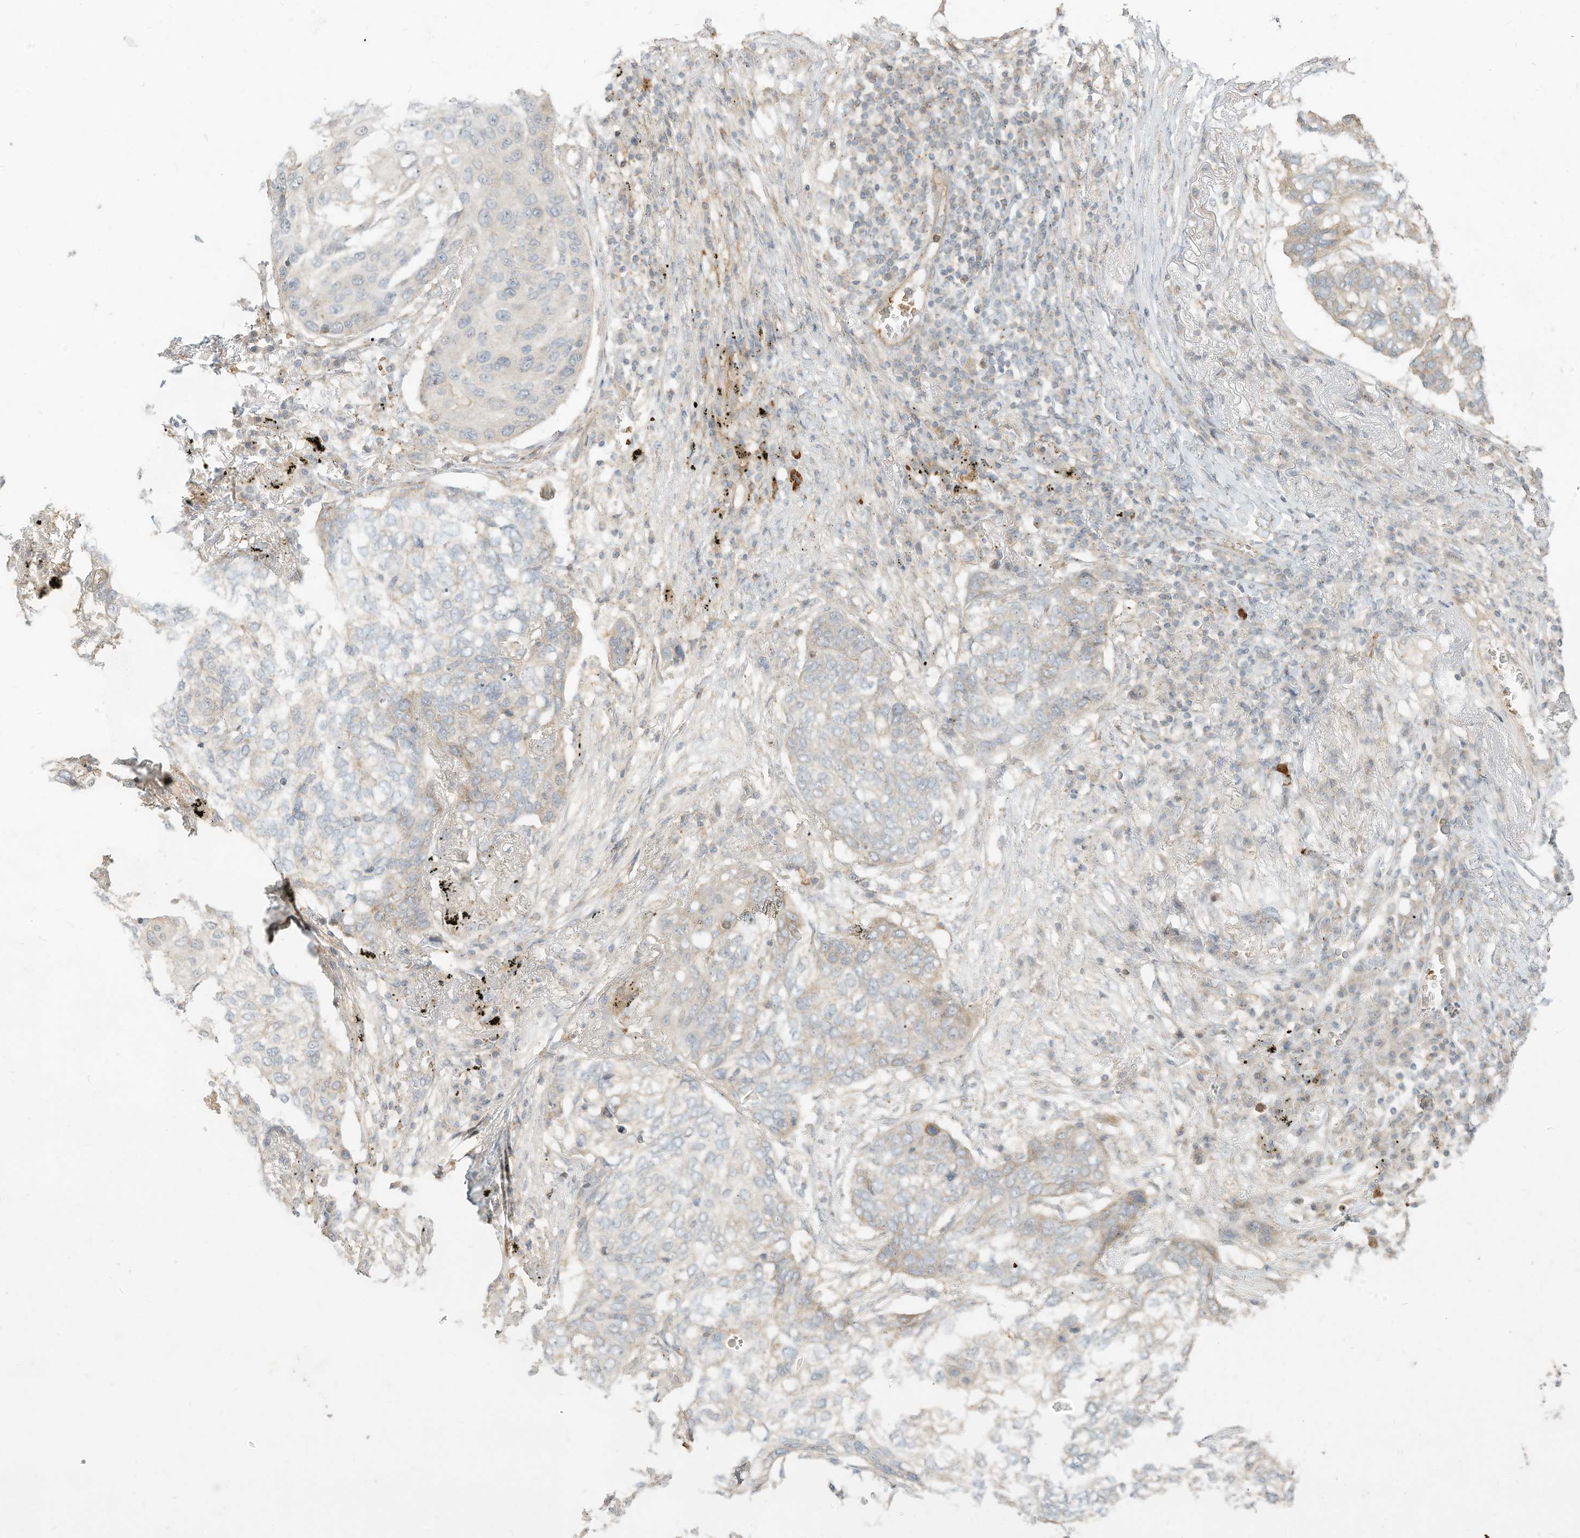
{"staining": {"intensity": "weak", "quantity": "<25%", "location": "cytoplasmic/membranous"}, "tissue": "lung cancer", "cell_type": "Tumor cells", "image_type": "cancer", "snomed": [{"axis": "morphology", "description": "Squamous cell carcinoma, NOS"}, {"axis": "topography", "description": "Lung"}], "caption": "This is a image of IHC staining of lung cancer (squamous cell carcinoma), which shows no staining in tumor cells.", "gene": "OFD1", "patient": {"sex": "female", "age": 63}}